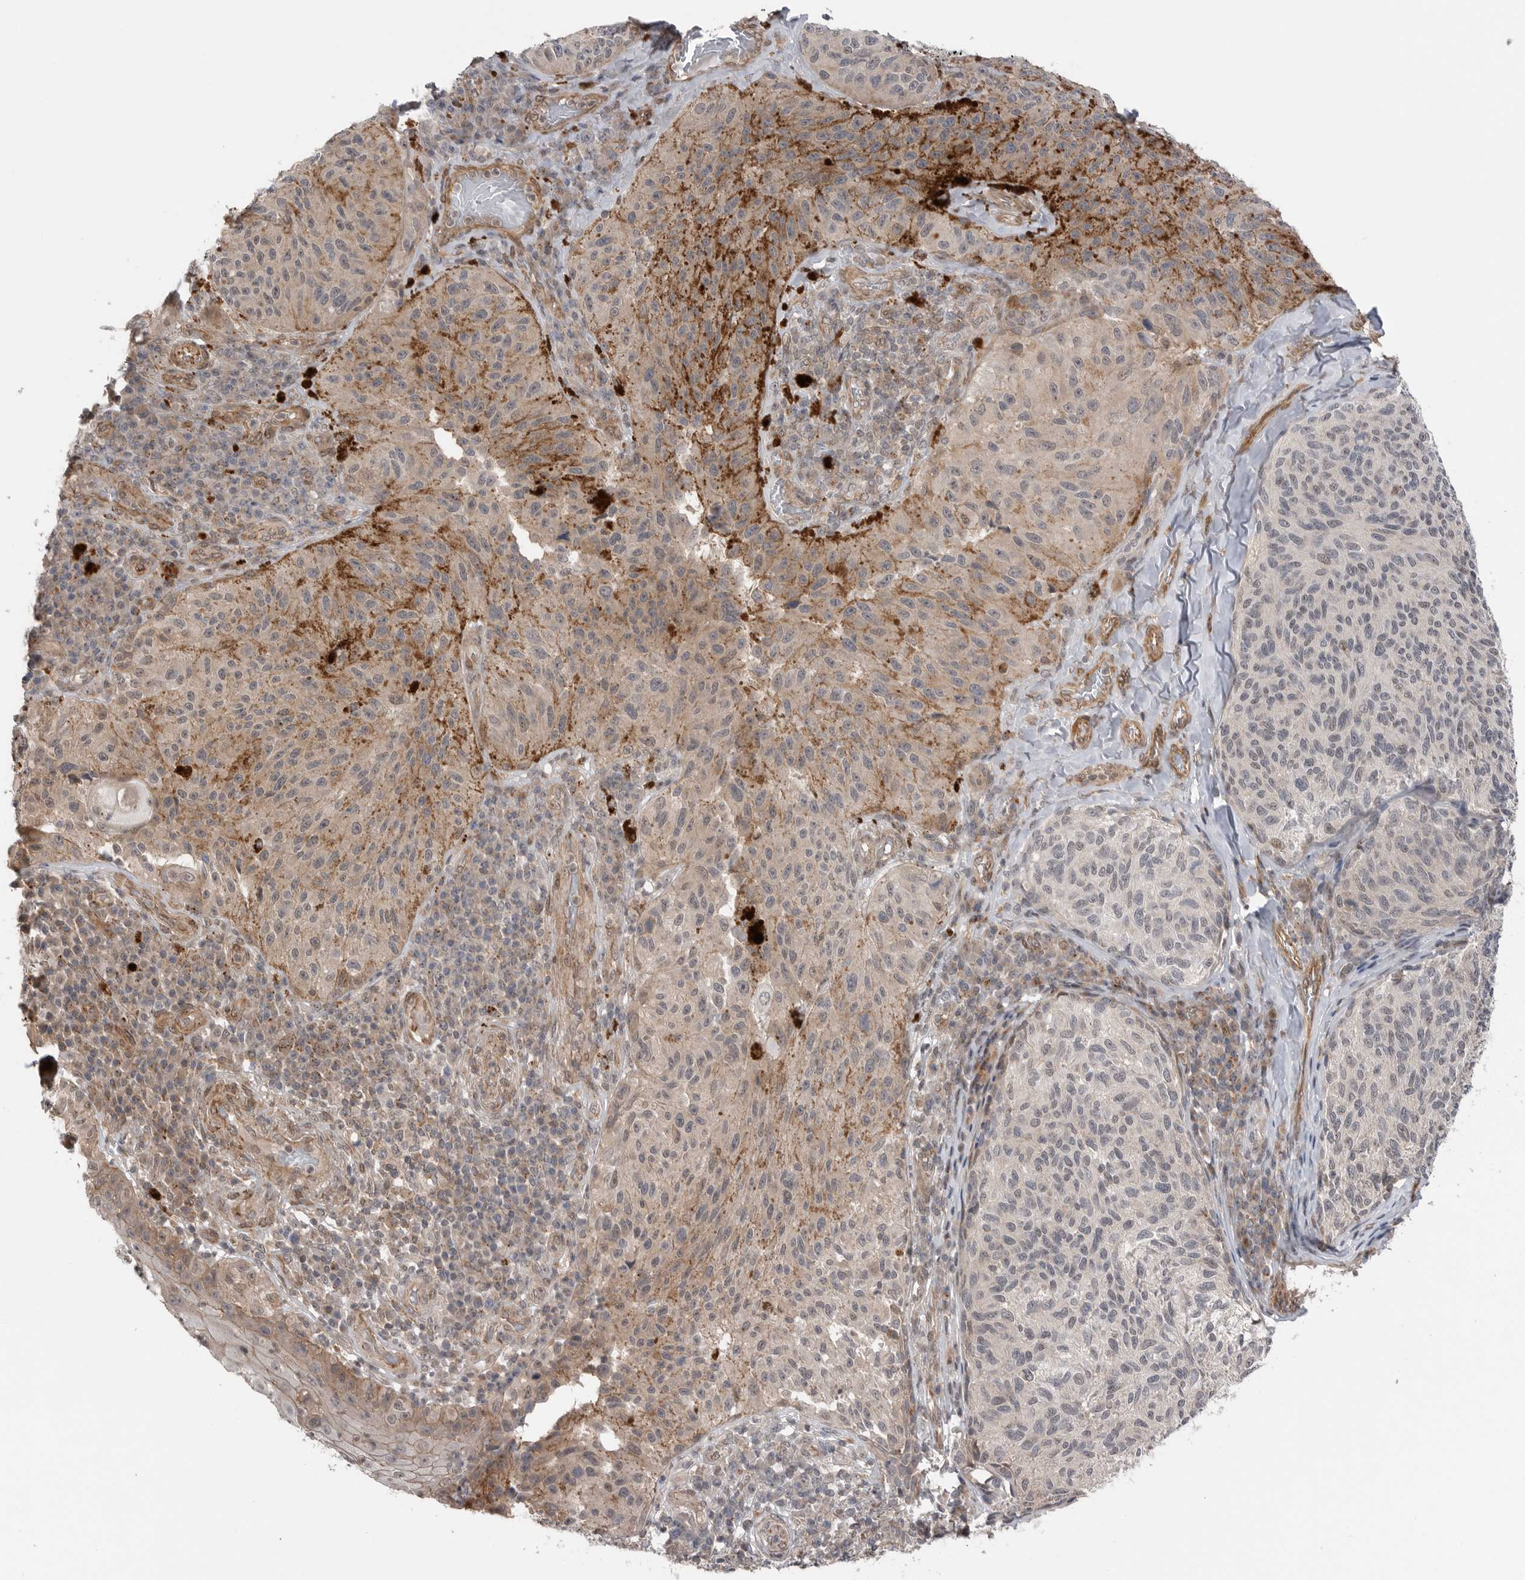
{"staining": {"intensity": "negative", "quantity": "none", "location": "none"}, "tissue": "melanoma", "cell_type": "Tumor cells", "image_type": "cancer", "snomed": [{"axis": "morphology", "description": "Malignant melanoma, NOS"}, {"axis": "topography", "description": "Skin"}], "caption": "Immunohistochemistry (IHC) of human malignant melanoma reveals no positivity in tumor cells.", "gene": "PEAK1", "patient": {"sex": "female", "age": 73}}